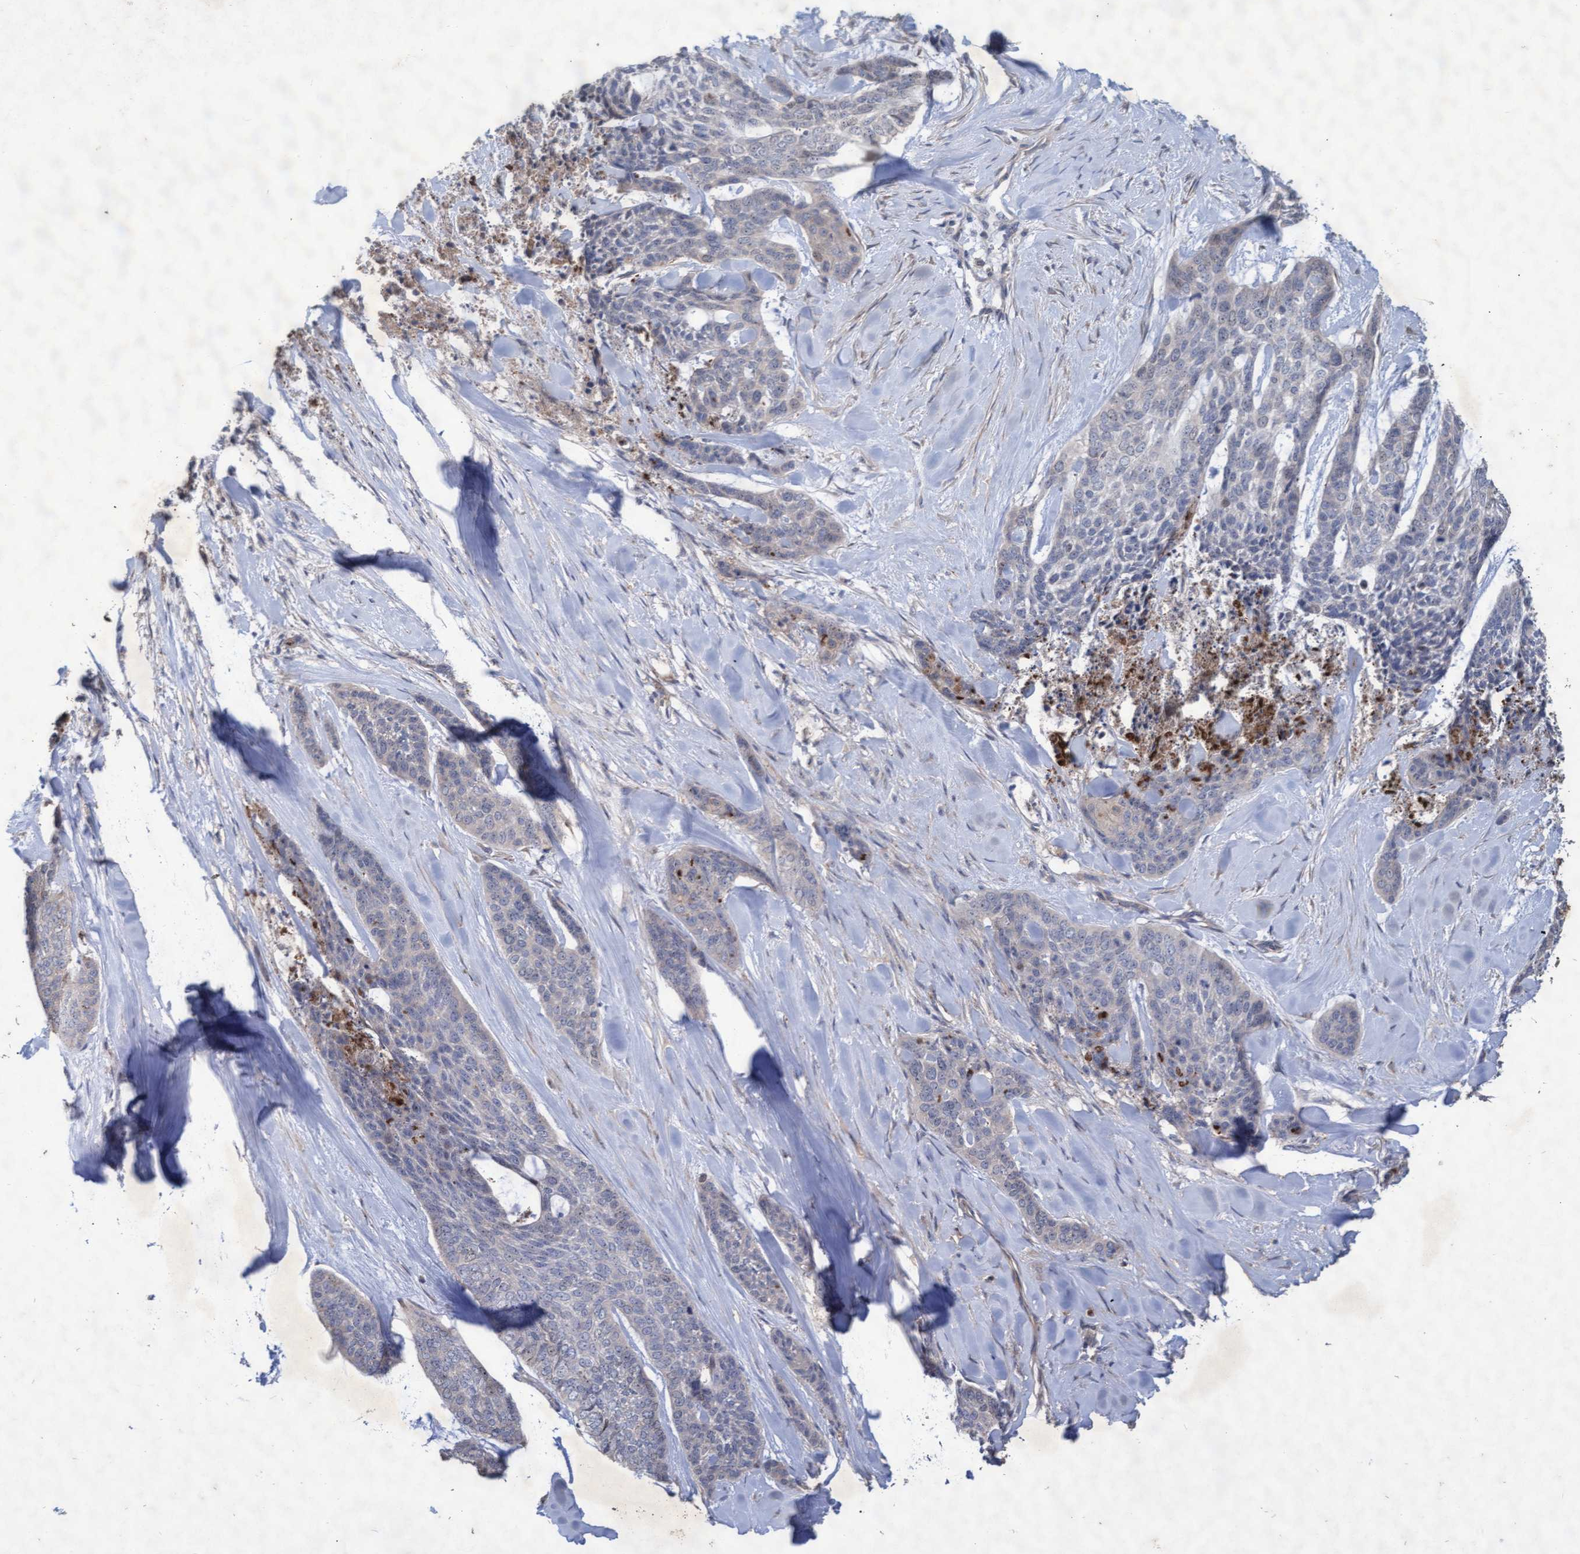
{"staining": {"intensity": "negative", "quantity": "none", "location": "none"}, "tissue": "skin cancer", "cell_type": "Tumor cells", "image_type": "cancer", "snomed": [{"axis": "morphology", "description": "Basal cell carcinoma"}, {"axis": "topography", "description": "Skin"}], "caption": "Tumor cells show no significant expression in skin cancer.", "gene": "ABCF2", "patient": {"sex": "female", "age": 64}}